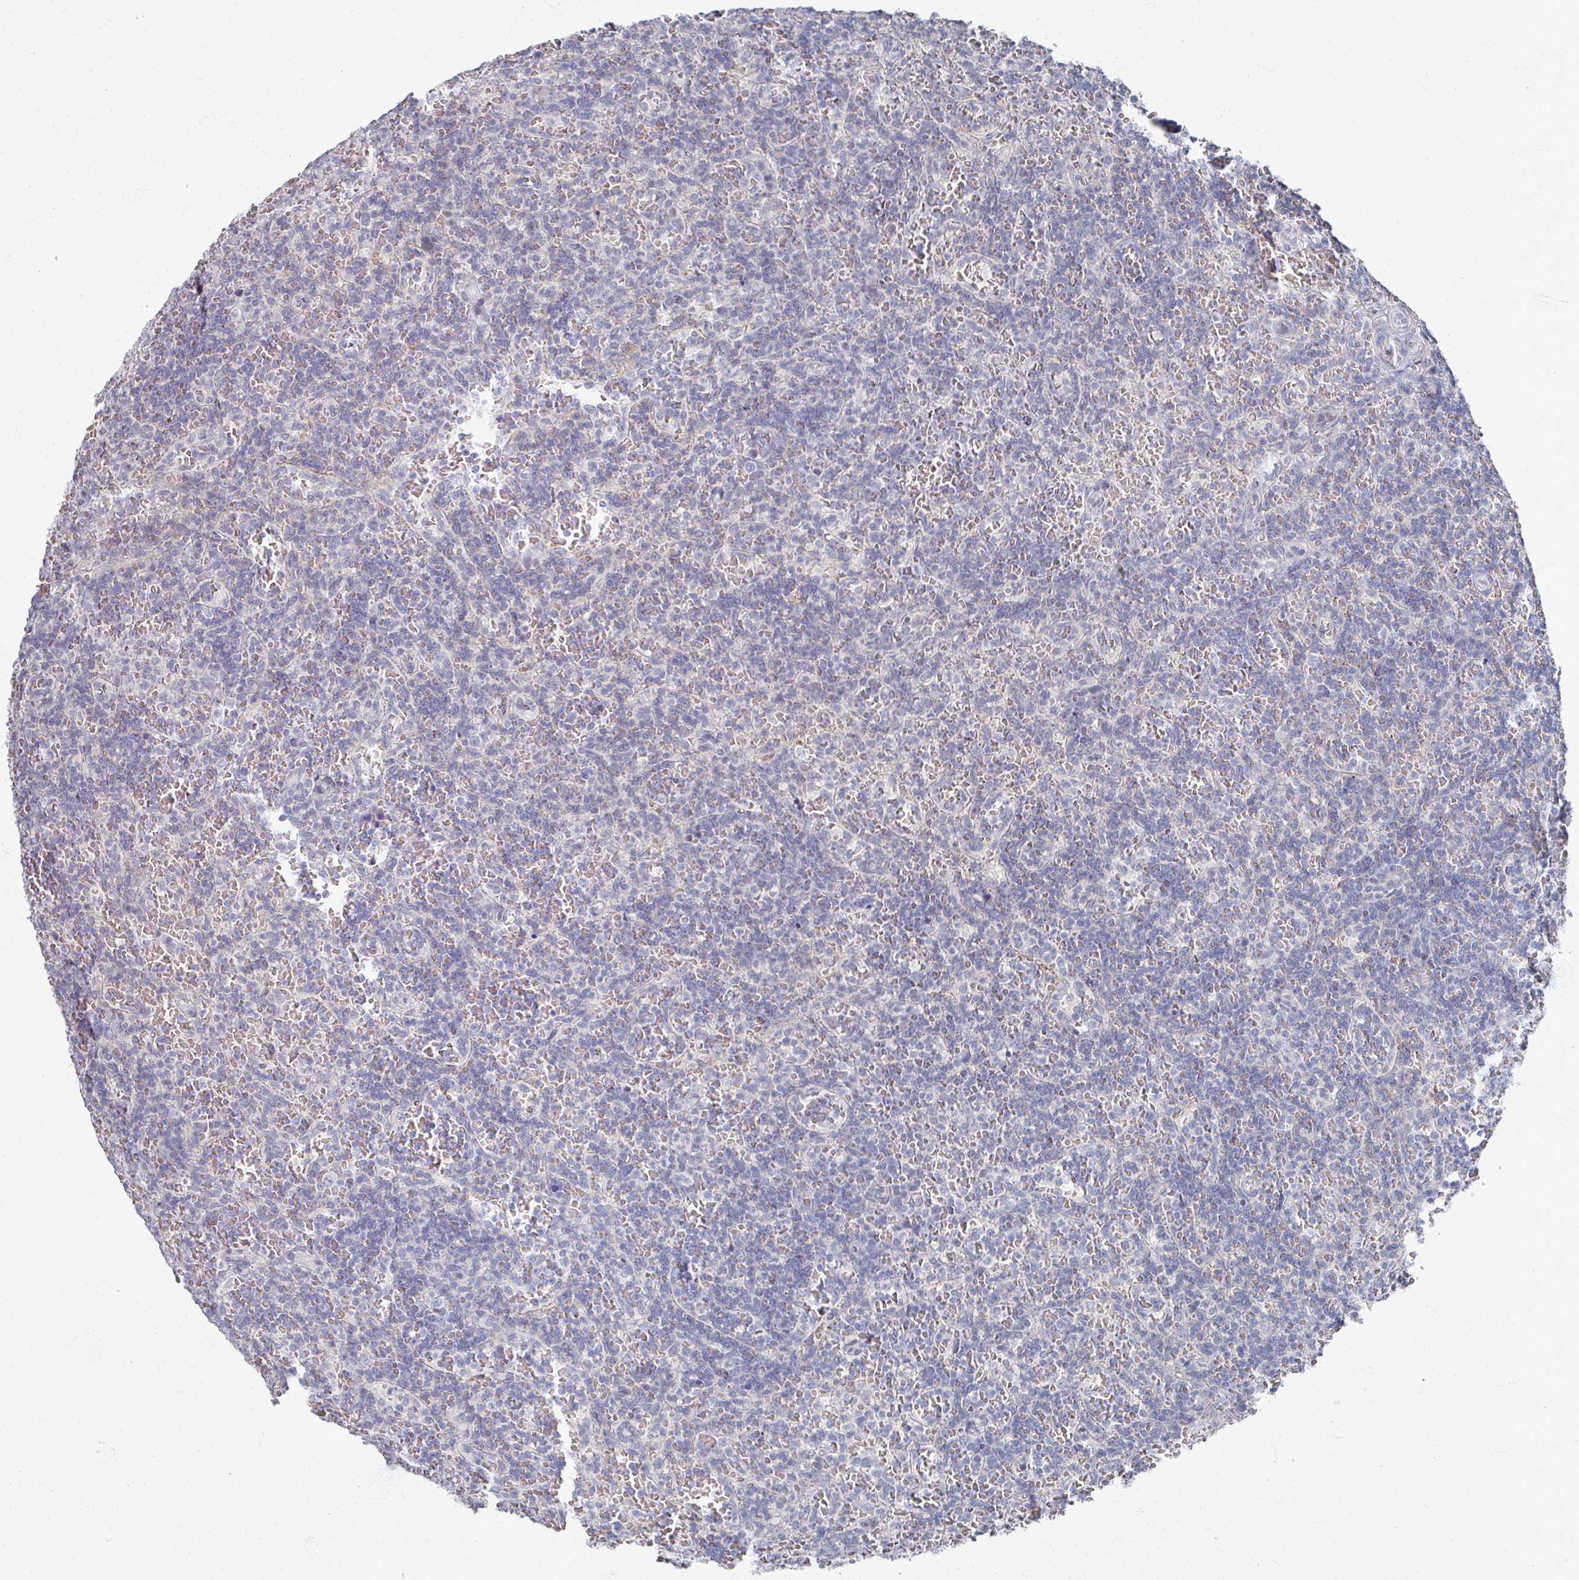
{"staining": {"intensity": "negative", "quantity": "none", "location": "none"}, "tissue": "lymphoma", "cell_type": "Tumor cells", "image_type": "cancer", "snomed": [{"axis": "morphology", "description": "Malignant lymphoma, non-Hodgkin's type, Low grade"}, {"axis": "topography", "description": "Spleen"}], "caption": "This is an immunohistochemistry histopathology image of human lymphoma. There is no positivity in tumor cells.", "gene": "TTYH3", "patient": {"sex": "male", "age": 73}}